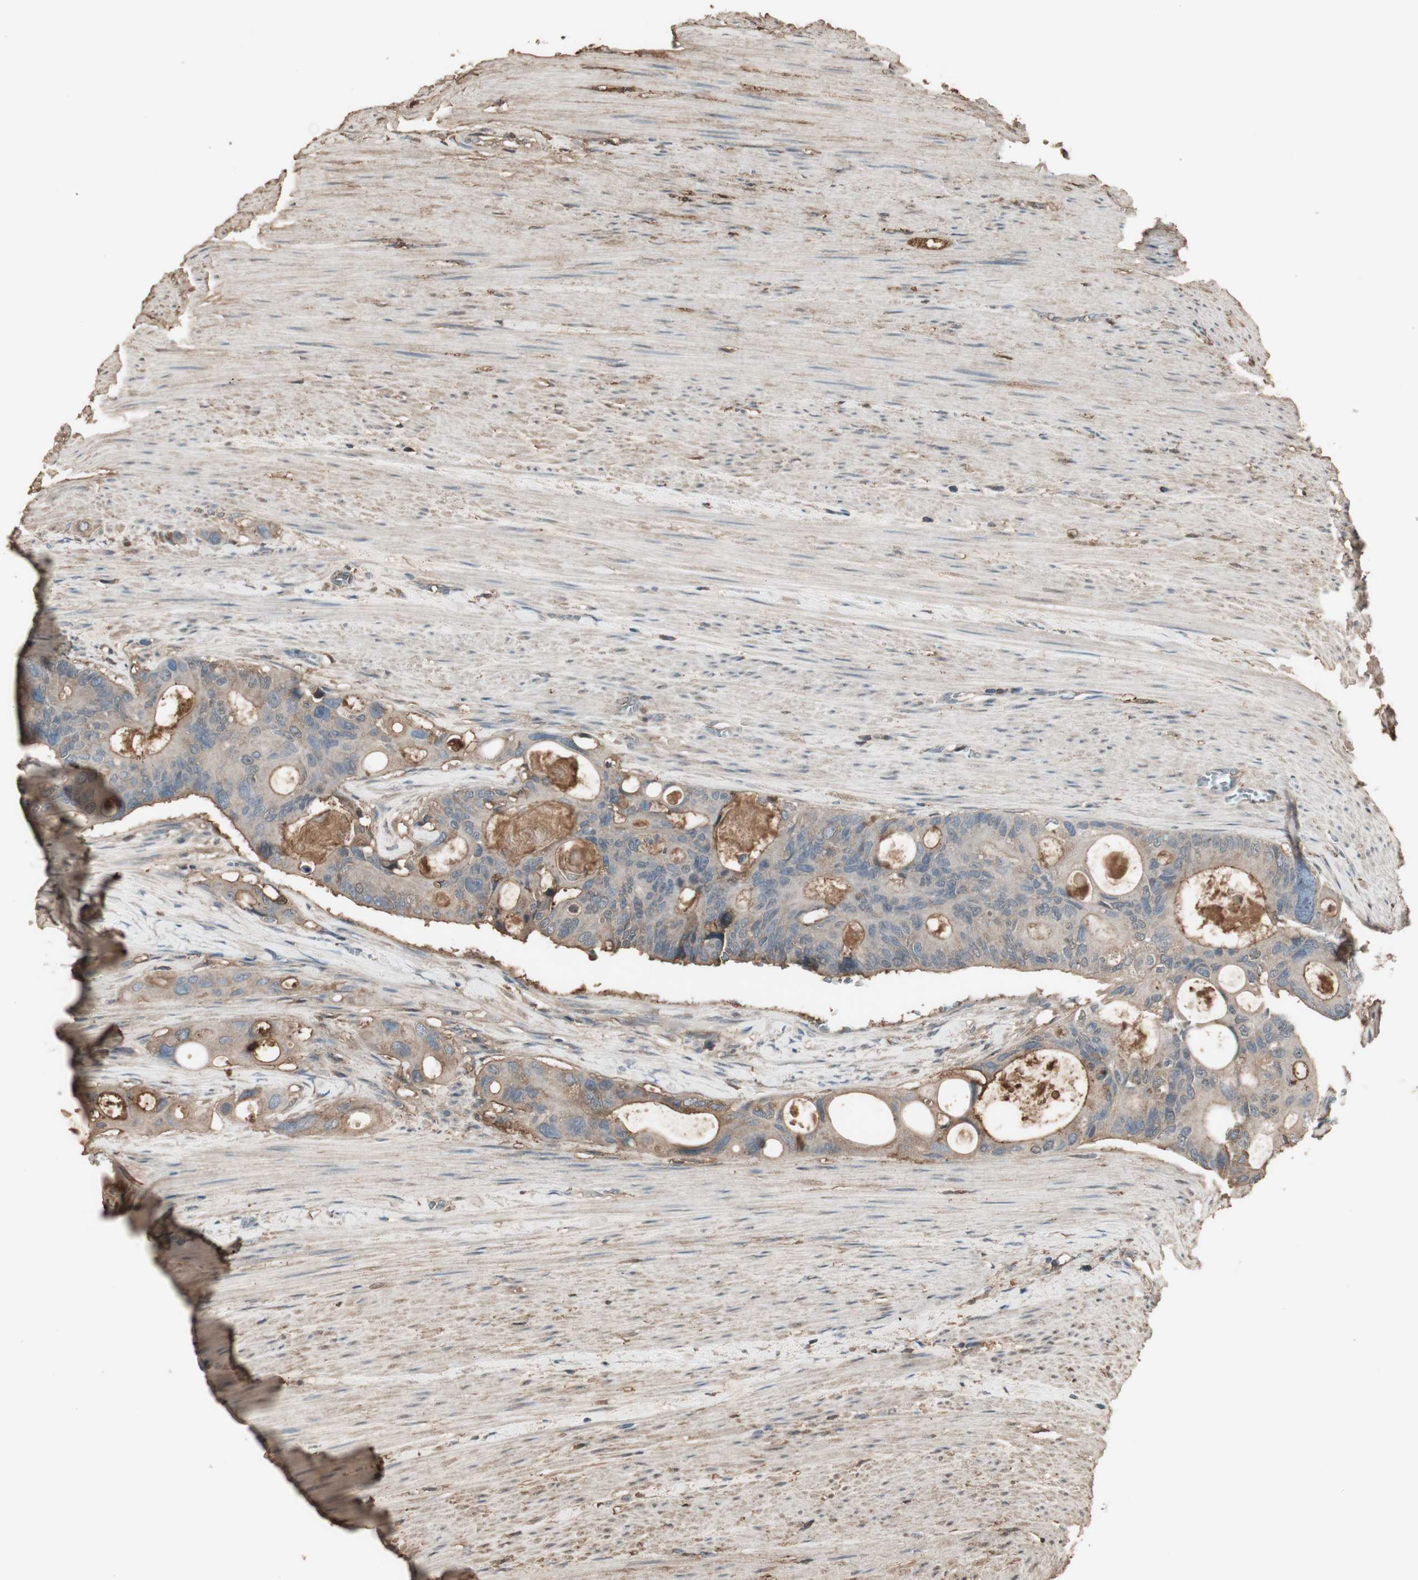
{"staining": {"intensity": "weak", "quantity": ">75%", "location": "cytoplasmic/membranous"}, "tissue": "colorectal cancer", "cell_type": "Tumor cells", "image_type": "cancer", "snomed": [{"axis": "morphology", "description": "Adenocarcinoma, NOS"}, {"axis": "topography", "description": "Colon"}], "caption": "Immunohistochemical staining of colorectal cancer reveals low levels of weak cytoplasmic/membranous staining in approximately >75% of tumor cells. The protein is shown in brown color, while the nuclei are stained blue.", "gene": "MMP14", "patient": {"sex": "female", "age": 57}}